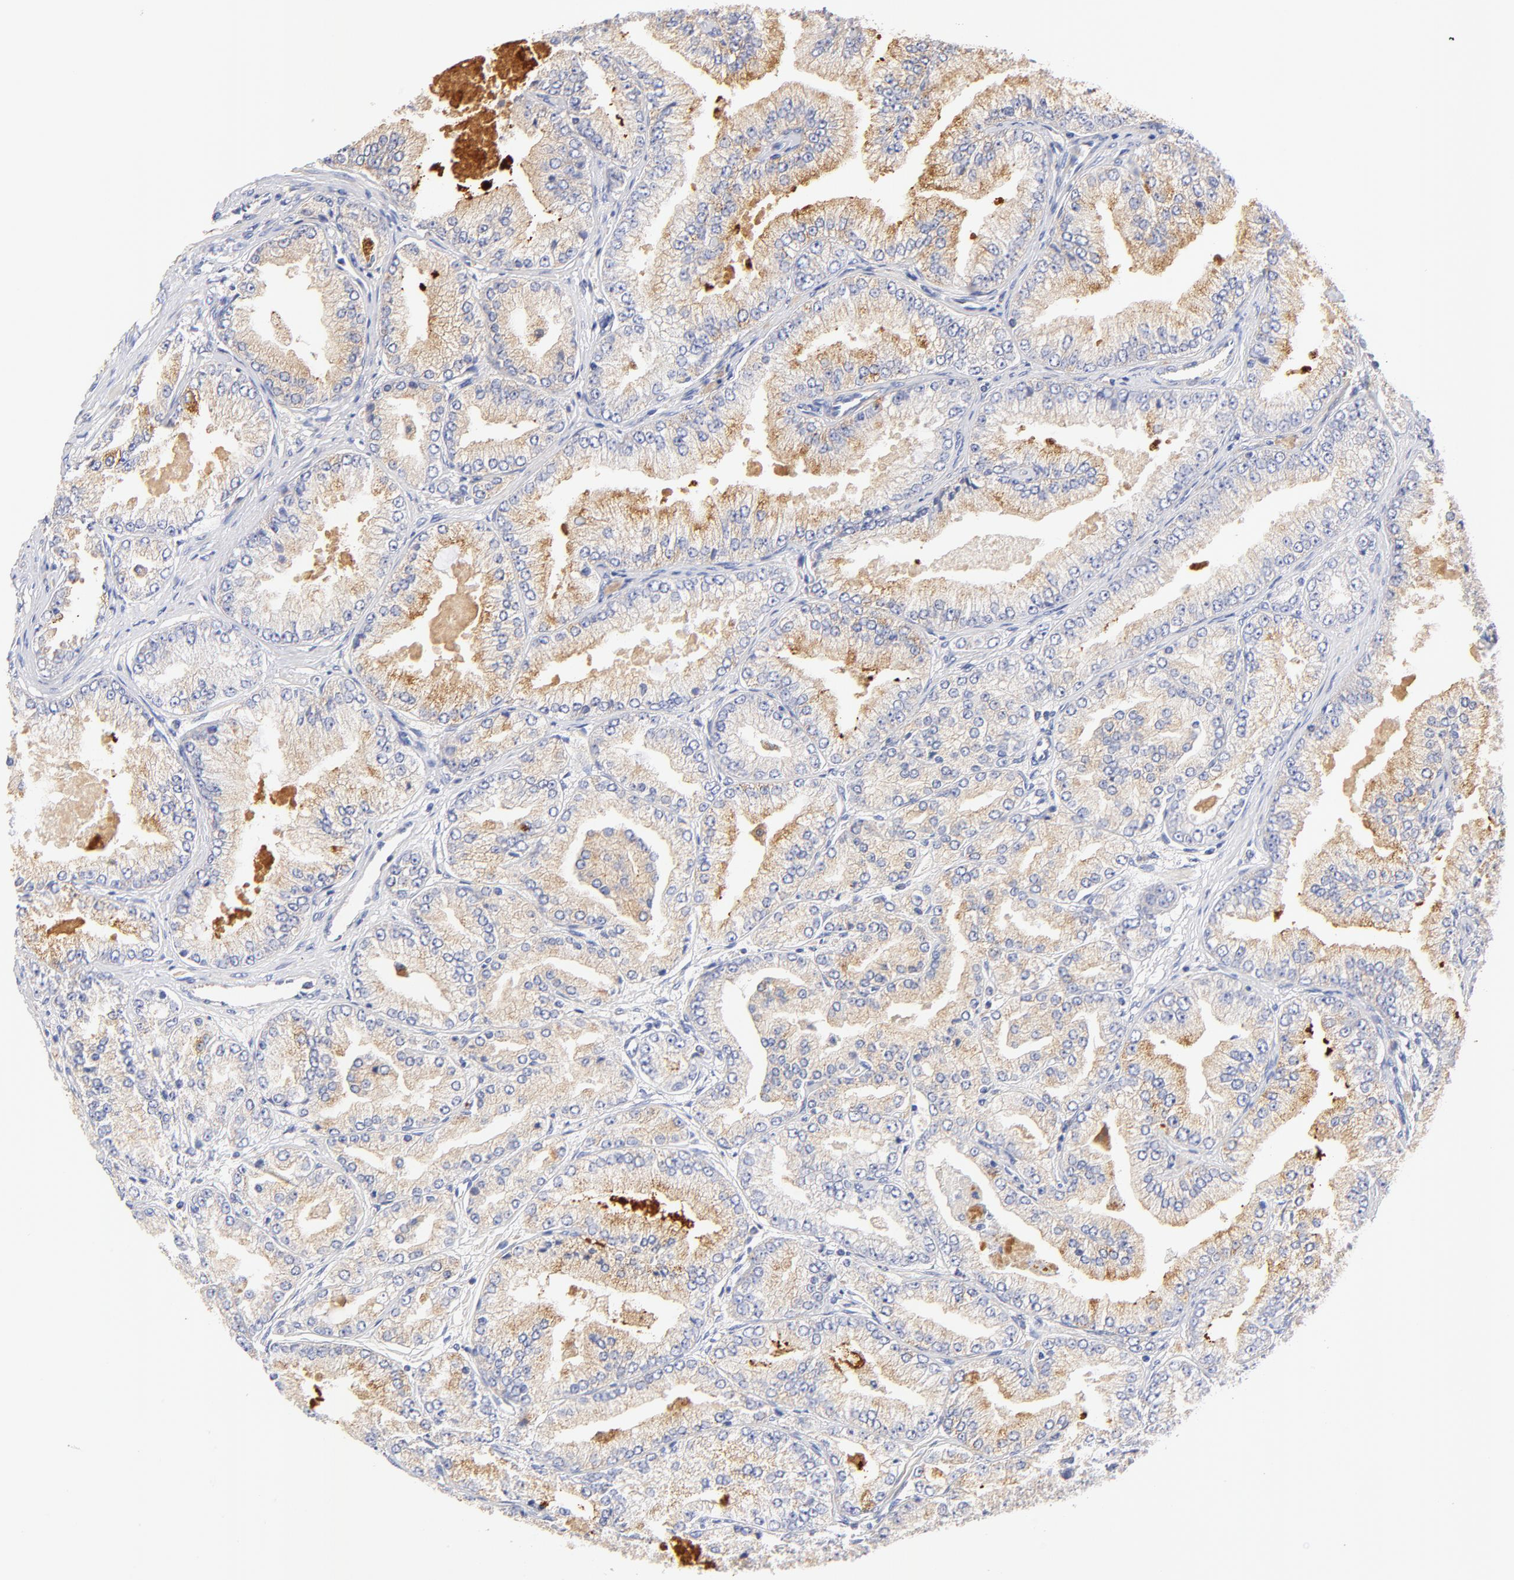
{"staining": {"intensity": "weak", "quantity": ">75%", "location": "cytoplasmic/membranous"}, "tissue": "prostate cancer", "cell_type": "Tumor cells", "image_type": "cancer", "snomed": [{"axis": "morphology", "description": "Adenocarcinoma, High grade"}, {"axis": "topography", "description": "Prostate"}], "caption": "Immunohistochemistry of human prostate adenocarcinoma (high-grade) displays low levels of weak cytoplasmic/membranous positivity in about >75% of tumor cells.", "gene": "HS3ST1", "patient": {"sex": "male", "age": 61}}